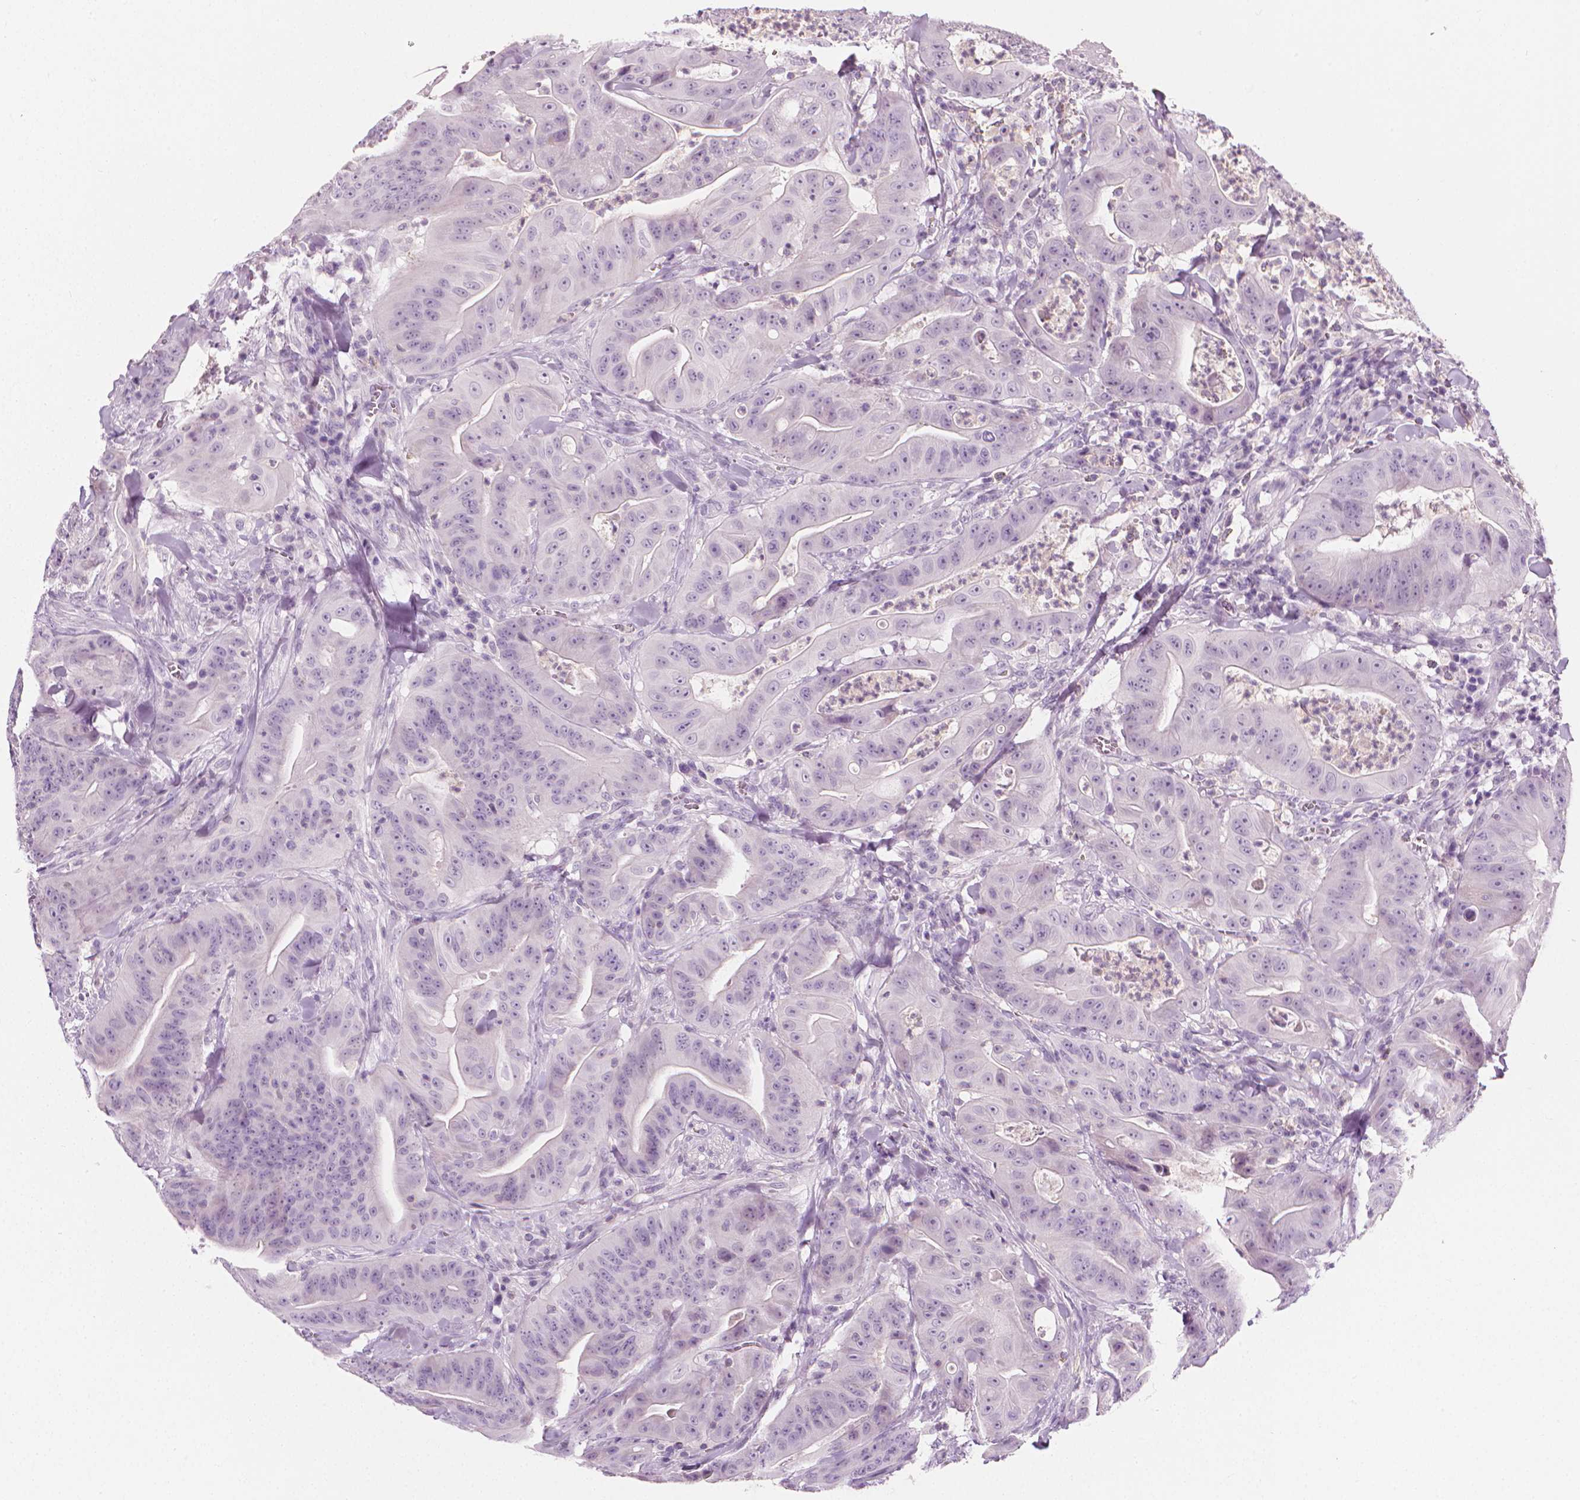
{"staining": {"intensity": "negative", "quantity": "none", "location": "none"}, "tissue": "colorectal cancer", "cell_type": "Tumor cells", "image_type": "cancer", "snomed": [{"axis": "morphology", "description": "Adenocarcinoma, NOS"}, {"axis": "topography", "description": "Colon"}], "caption": "Immunohistochemistry of human colorectal adenocarcinoma exhibits no expression in tumor cells.", "gene": "DCAF8L1", "patient": {"sex": "male", "age": 33}}